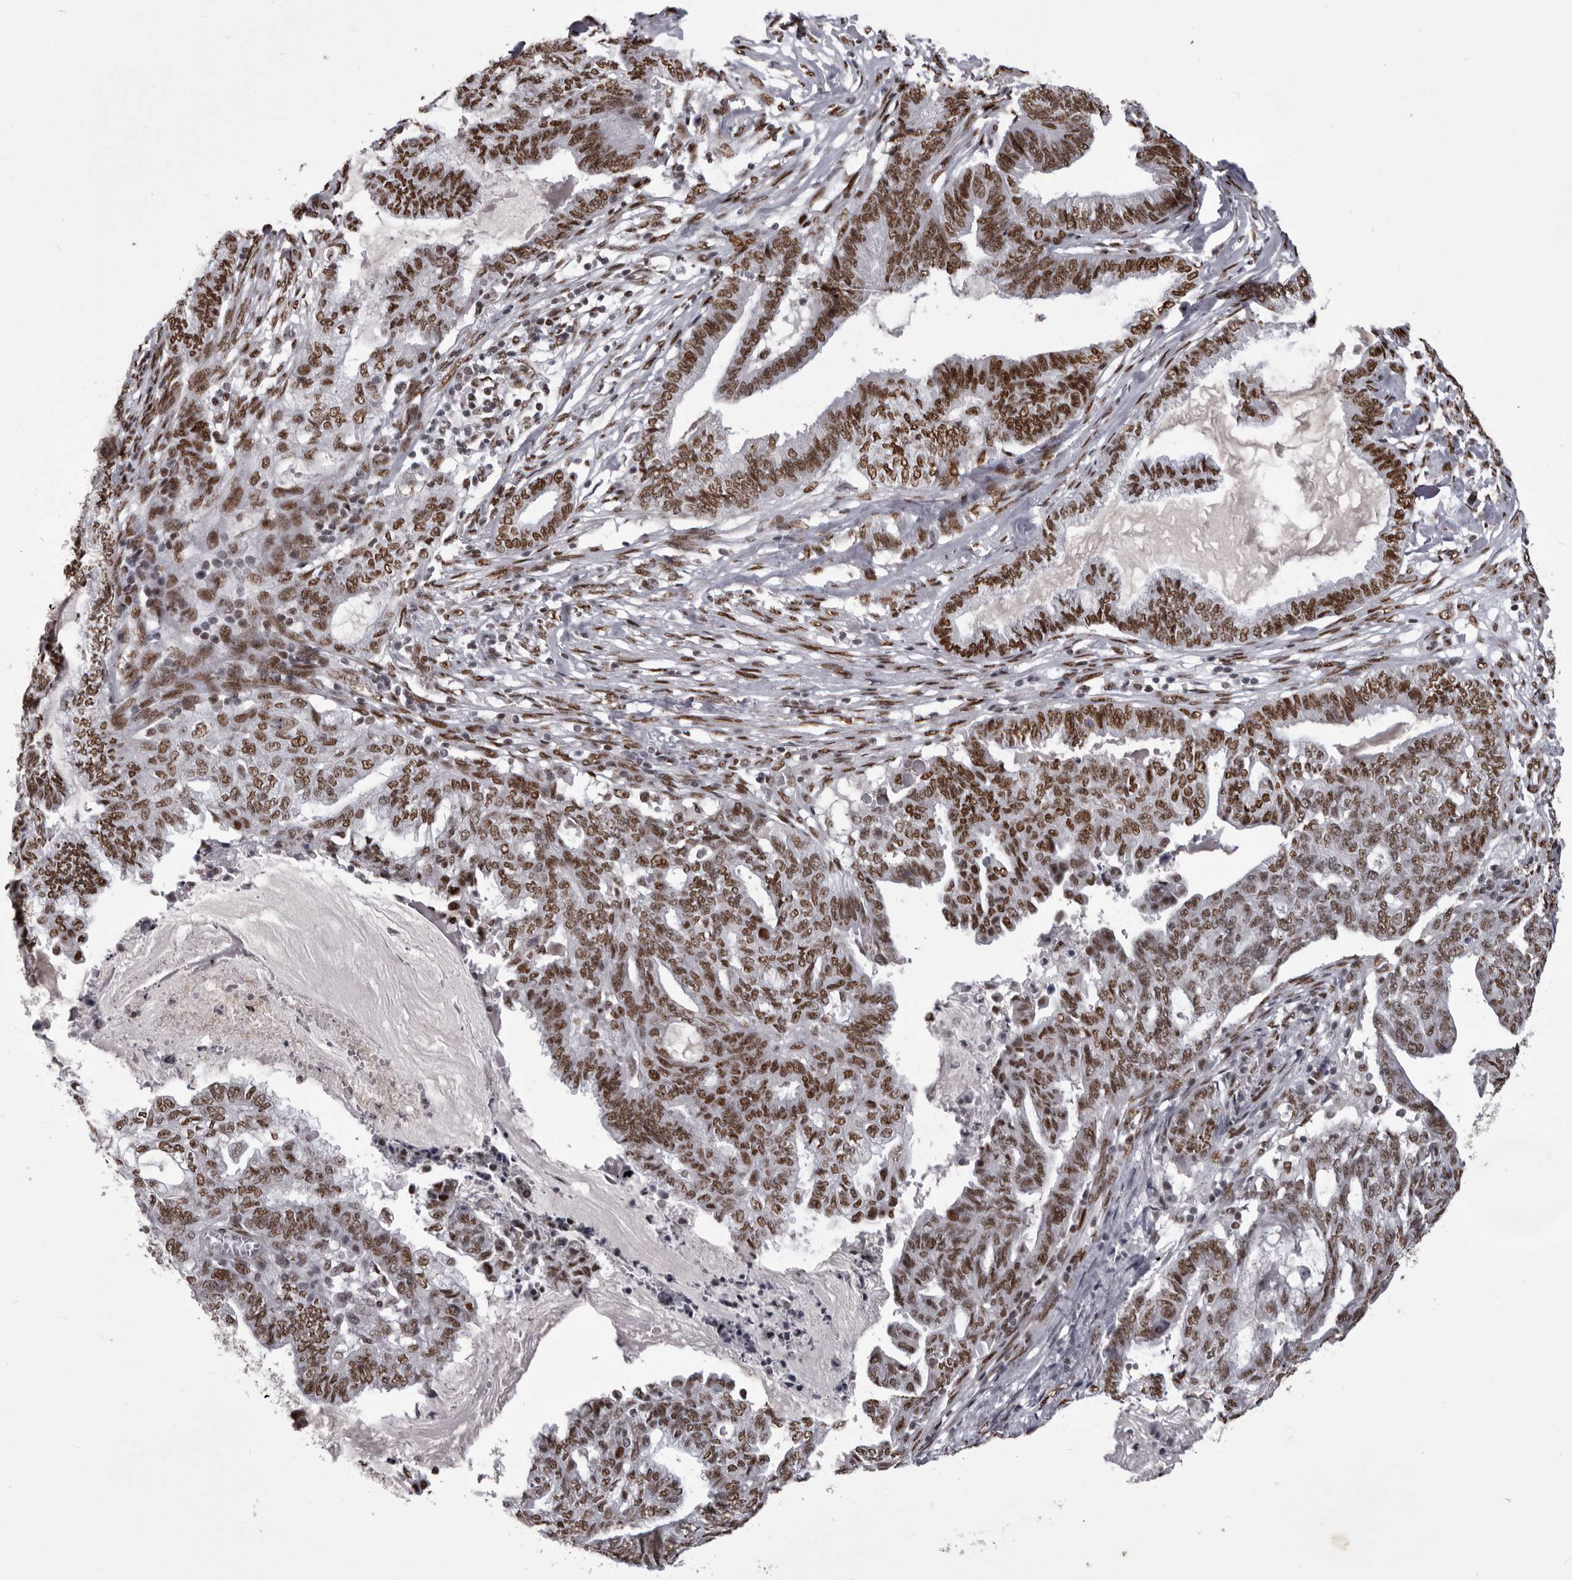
{"staining": {"intensity": "strong", "quantity": ">75%", "location": "nuclear"}, "tissue": "endometrial cancer", "cell_type": "Tumor cells", "image_type": "cancer", "snomed": [{"axis": "morphology", "description": "Adenocarcinoma, NOS"}, {"axis": "topography", "description": "Endometrium"}], "caption": "Tumor cells show high levels of strong nuclear positivity in about >75% of cells in endometrial cancer (adenocarcinoma). Immunohistochemistry (ihc) stains the protein of interest in brown and the nuclei are stained blue.", "gene": "NUMA1", "patient": {"sex": "female", "age": 86}}